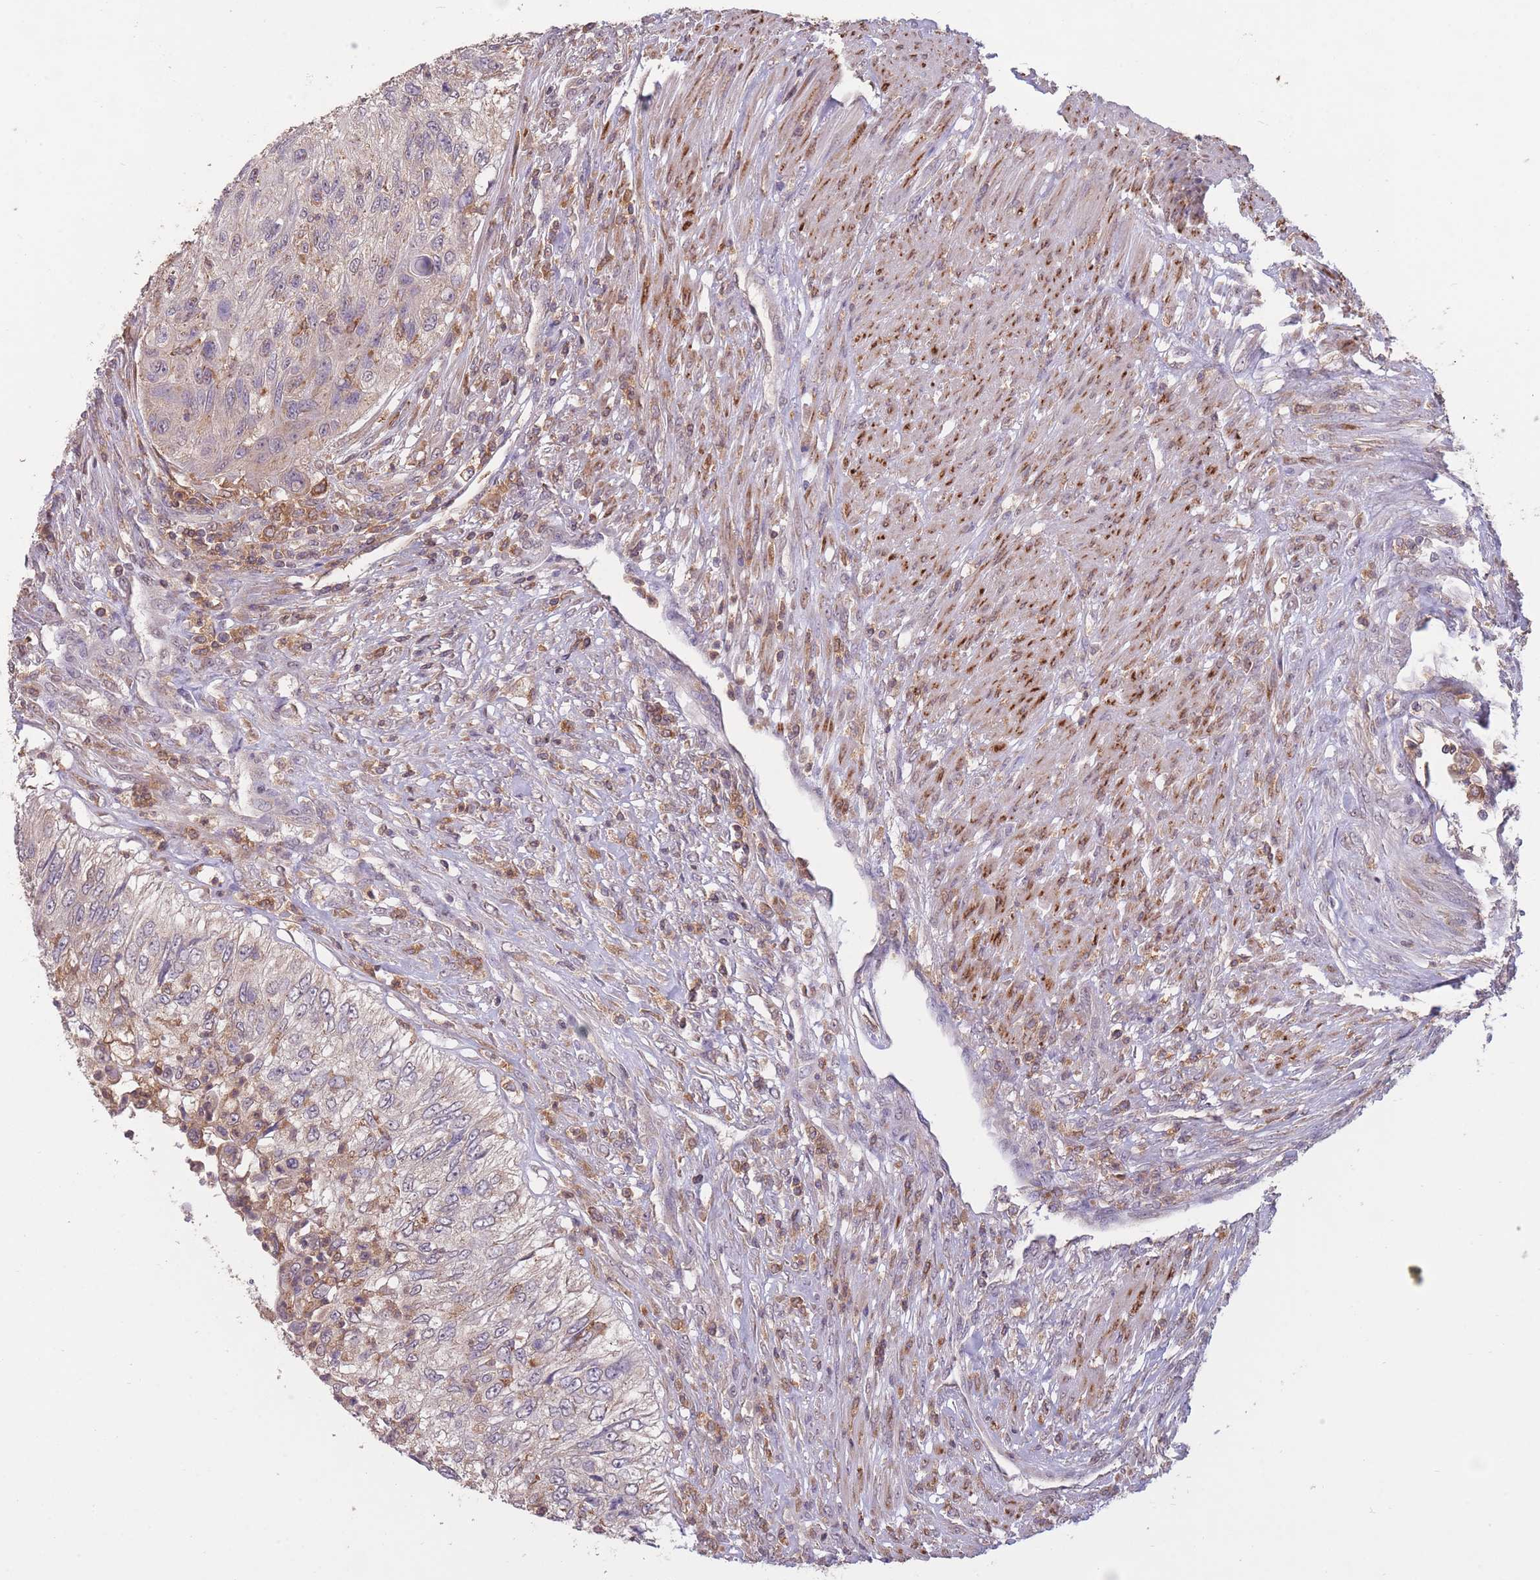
{"staining": {"intensity": "weak", "quantity": "<25%", "location": "cytoplasmic/membranous"}, "tissue": "urothelial cancer", "cell_type": "Tumor cells", "image_type": "cancer", "snomed": [{"axis": "morphology", "description": "Urothelial carcinoma, High grade"}, {"axis": "topography", "description": "Urinary bladder"}], "caption": "IHC of urothelial cancer reveals no expression in tumor cells.", "gene": "GMIP", "patient": {"sex": "female", "age": 60}}